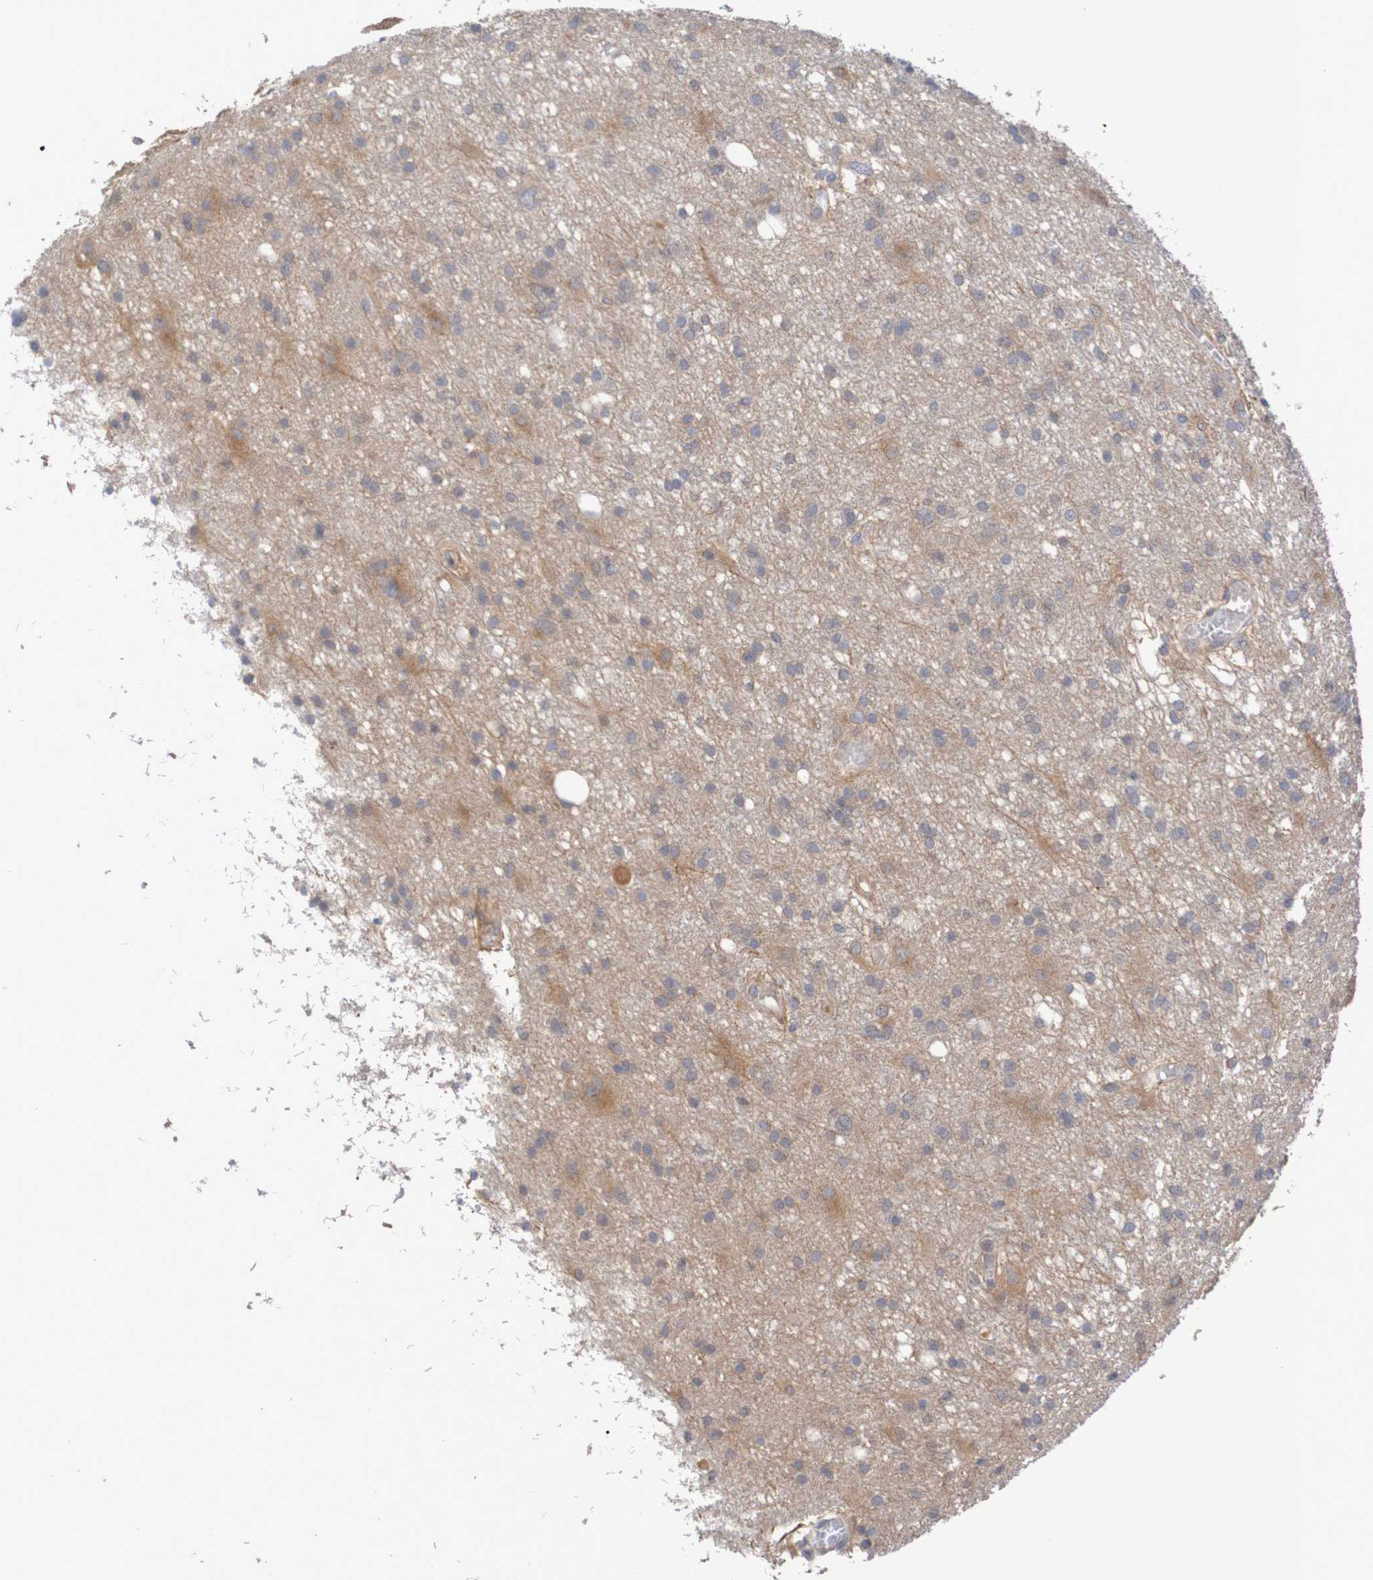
{"staining": {"intensity": "moderate", "quantity": "25%-75%", "location": "cytoplasmic/membranous"}, "tissue": "glioma", "cell_type": "Tumor cells", "image_type": "cancer", "snomed": [{"axis": "morphology", "description": "Glioma, malignant, High grade"}, {"axis": "topography", "description": "Brain"}], "caption": "Malignant glioma (high-grade) stained with a brown dye exhibits moderate cytoplasmic/membranous positive staining in approximately 25%-75% of tumor cells.", "gene": "C3orf18", "patient": {"sex": "female", "age": 59}}